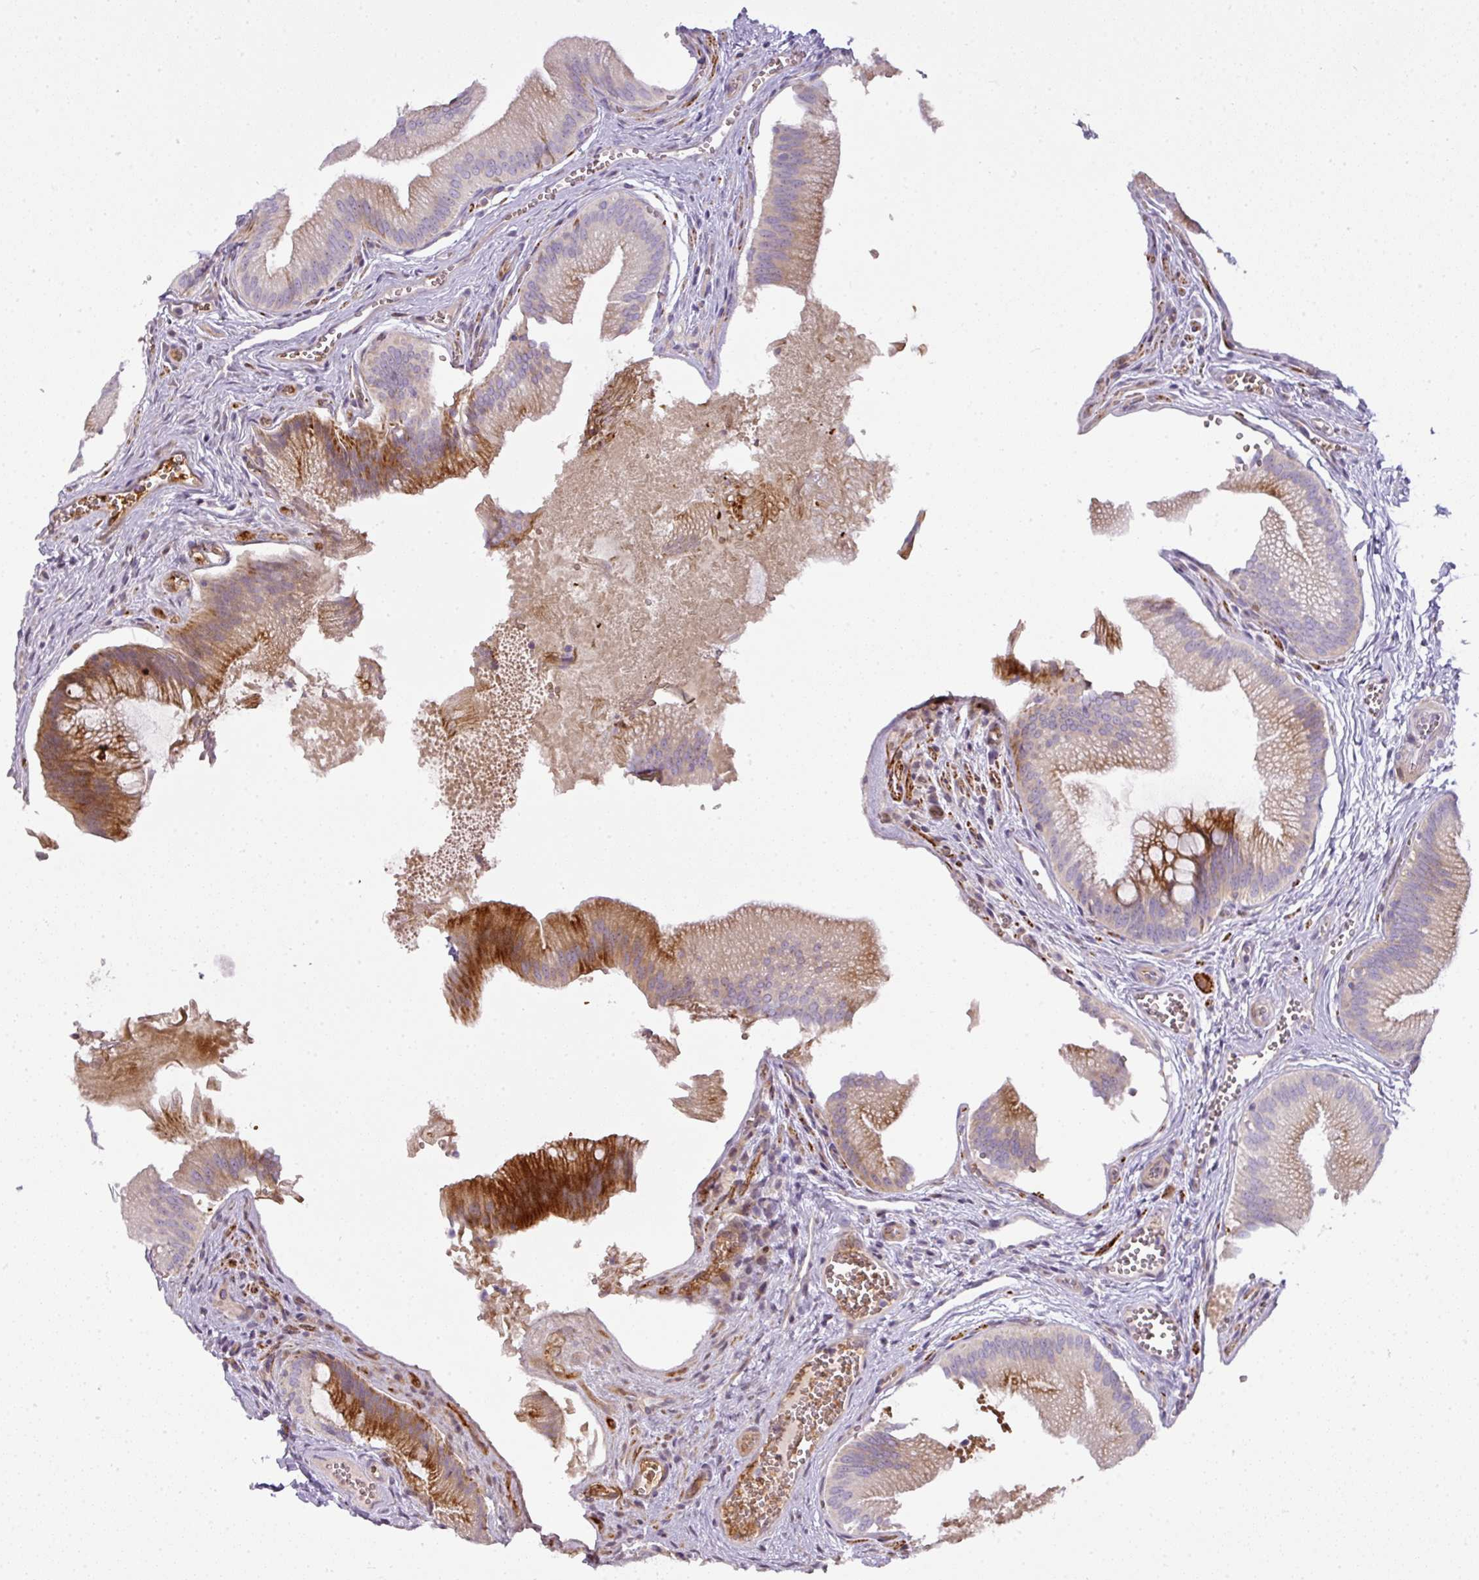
{"staining": {"intensity": "strong", "quantity": "<25%", "location": "cytoplasmic/membranous"}, "tissue": "gallbladder", "cell_type": "Glandular cells", "image_type": "normal", "snomed": [{"axis": "morphology", "description": "Normal tissue, NOS"}, {"axis": "topography", "description": "Gallbladder"}], "caption": "Gallbladder was stained to show a protein in brown. There is medium levels of strong cytoplasmic/membranous staining in about <25% of glandular cells. The staining was performed using DAB to visualize the protein expression in brown, while the nuclei were stained in blue with hematoxylin (Magnification: 20x).", "gene": "ATP6V1F", "patient": {"sex": "male", "age": 17}}